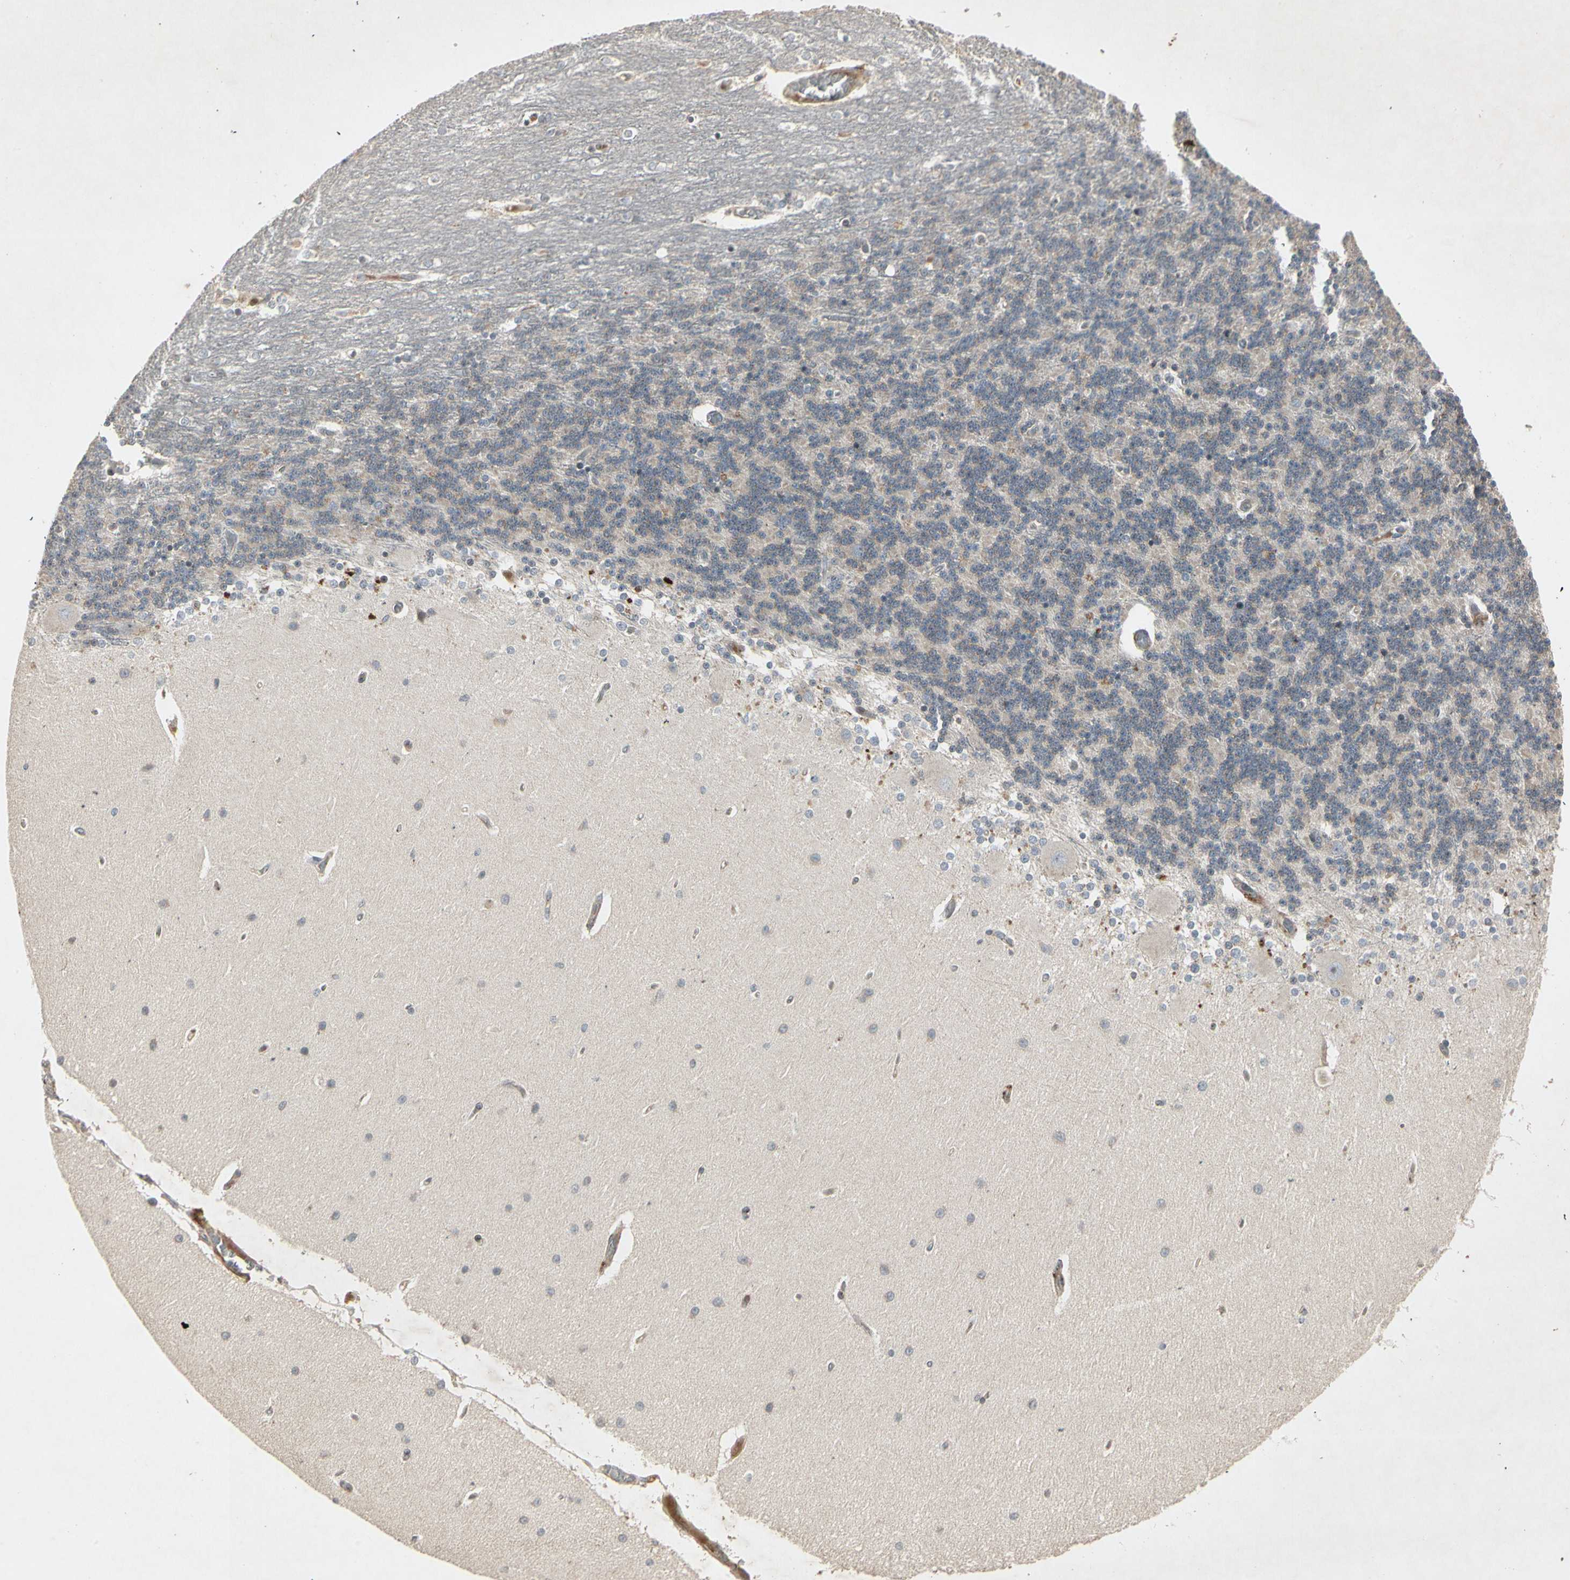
{"staining": {"intensity": "negative", "quantity": "none", "location": "none"}, "tissue": "cerebellum", "cell_type": "Cells in granular layer", "image_type": "normal", "snomed": [{"axis": "morphology", "description": "Normal tissue, NOS"}, {"axis": "topography", "description": "Cerebellum"}], "caption": "This is an immunohistochemistry image of unremarkable cerebellum. There is no positivity in cells in granular layer.", "gene": "TEK", "patient": {"sex": "female", "age": 54}}